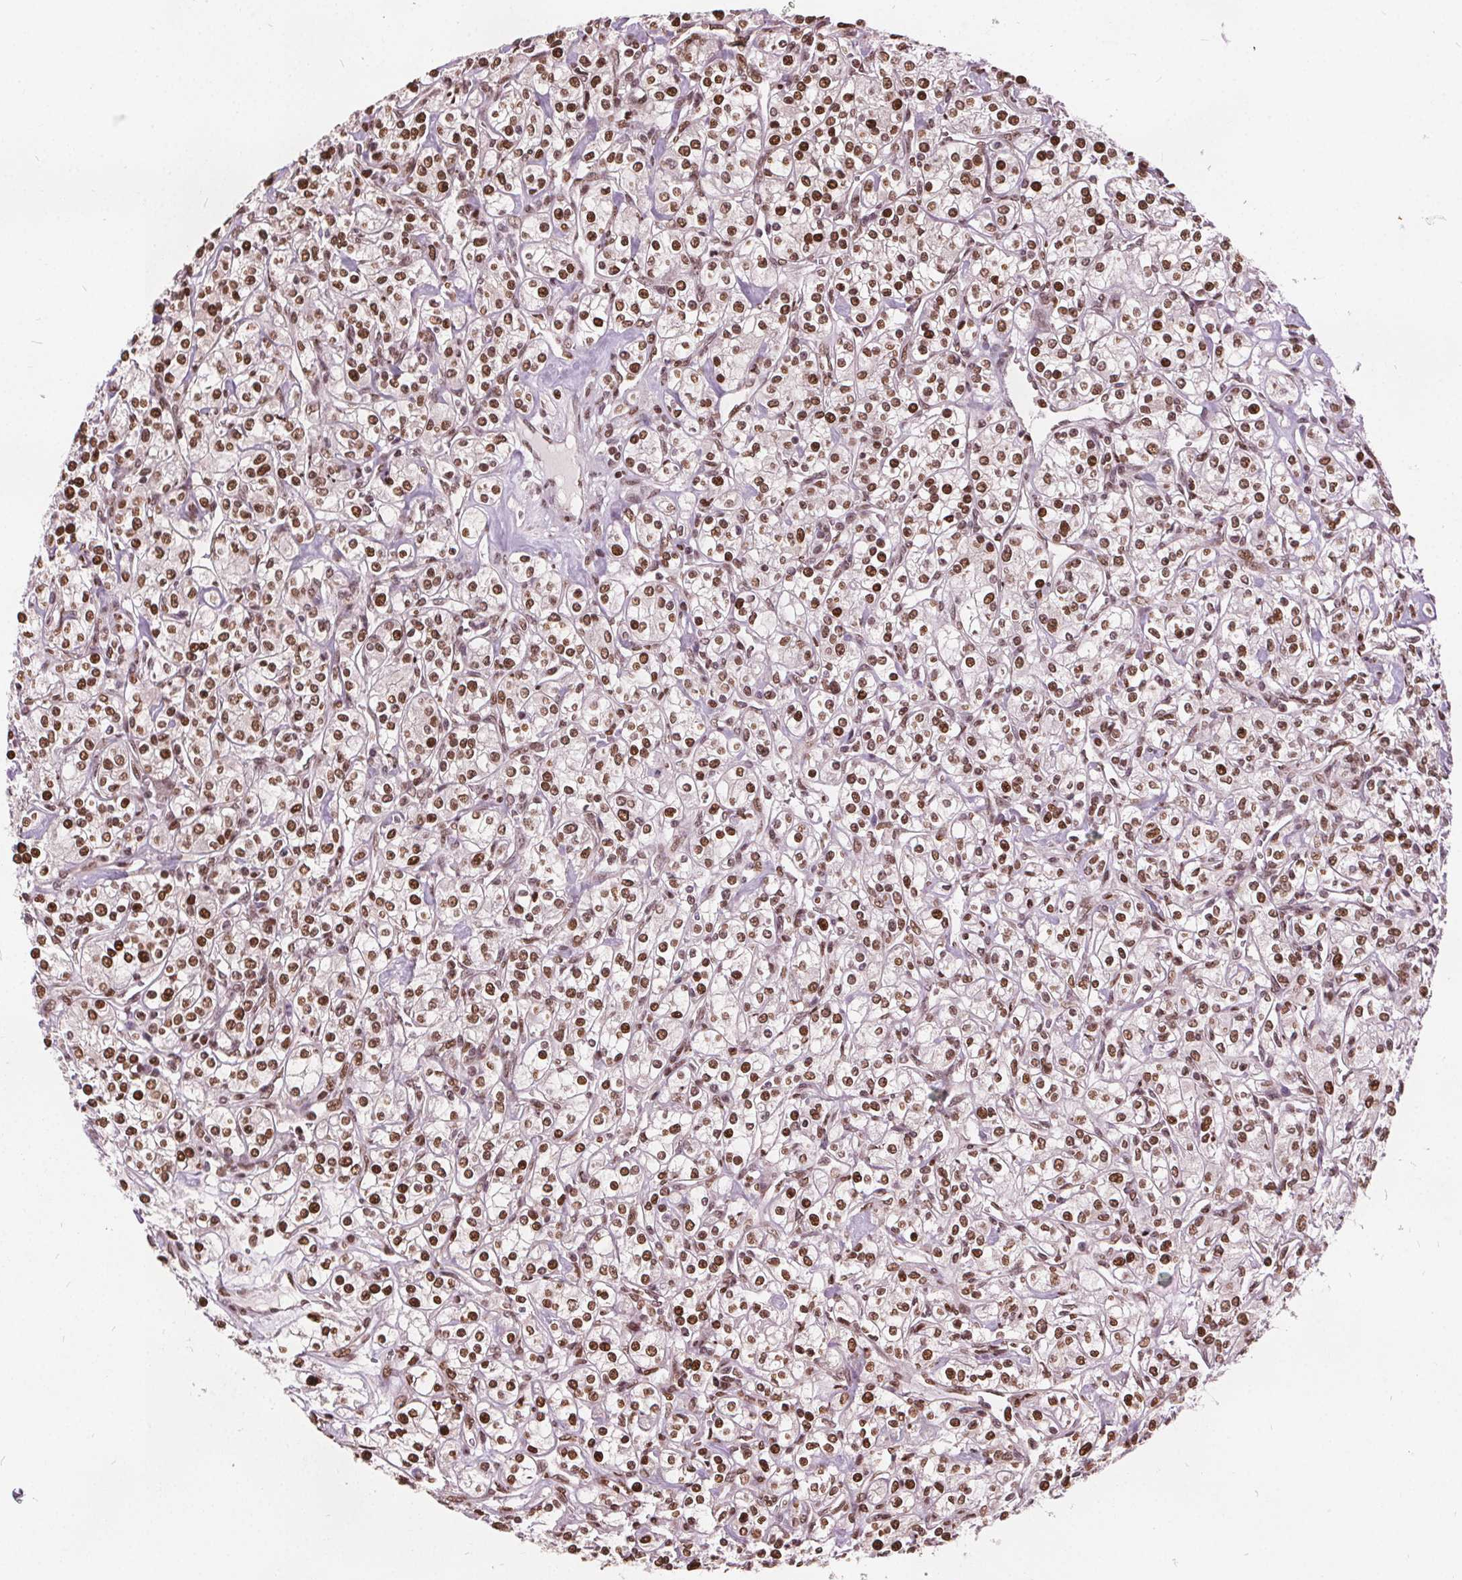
{"staining": {"intensity": "moderate", "quantity": ">75%", "location": "nuclear"}, "tissue": "renal cancer", "cell_type": "Tumor cells", "image_type": "cancer", "snomed": [{"axis": "morphology", "description": "Adenocarcinoma, NOS"}, {"axis": "topography", "description": "Kidney"}], "caption": "Immunohistochemistry (IHC) micrograph of renal cancer stained for a protein (brown), which shows medium levels of moderate nuclear staining in approximately >75% of tumor cells.", "gene": "ISLR2", "patient": {"sex": "male", "age": 77}}